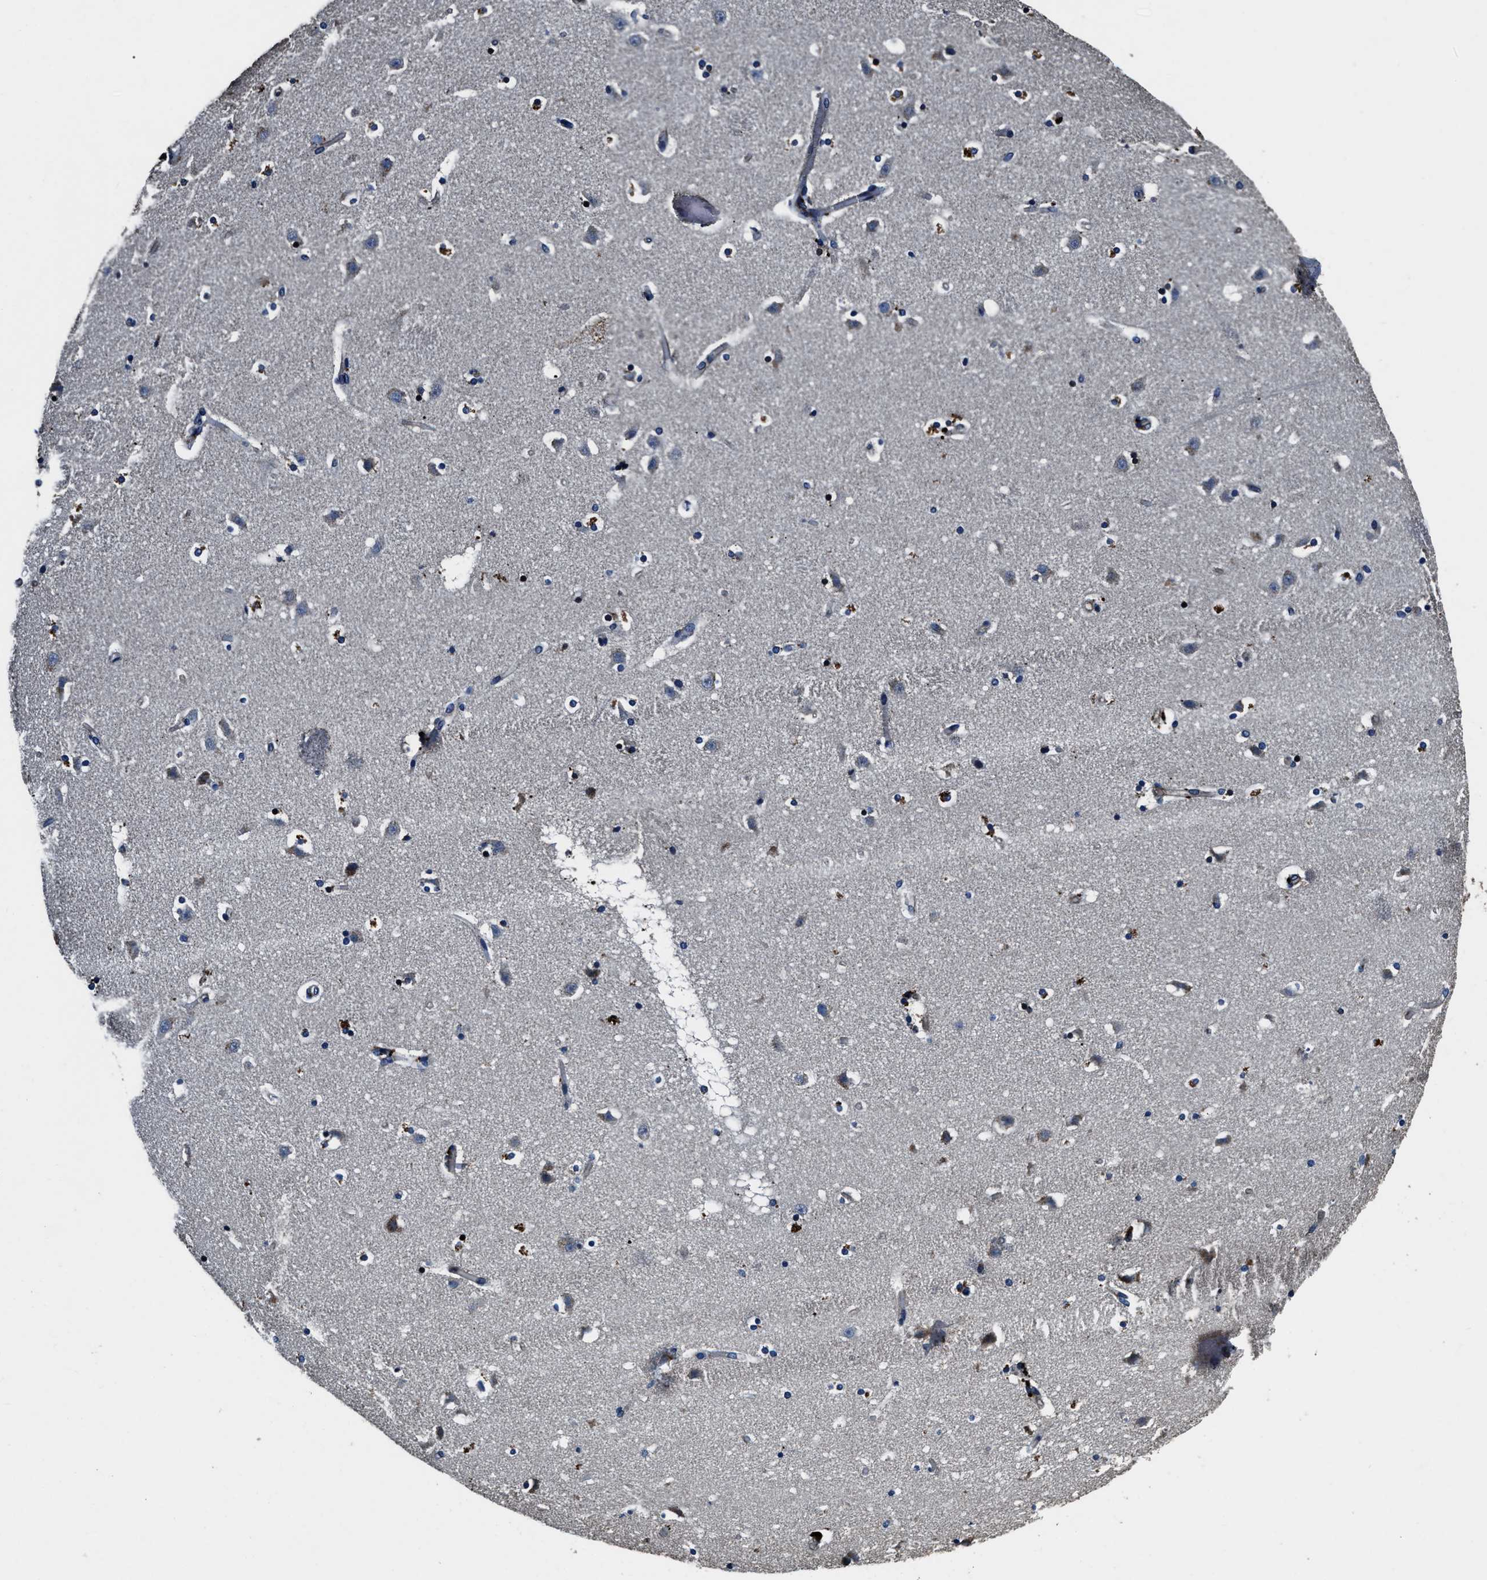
{"staining": {"intensity": "moderate", "quantity": "<25%", "location": "cytoplasmic/membranous"}, "tissue": "caudate", "cell_type": "Glial cells", "image_type": "normal", "snomed": [{"axis": "morphology", "description": "Normal tissue, NOS"}, {"axis": "topography", "description": "Lateral ventricle wall"}], "caption": "Protein staining of normal caudate demonstrates moderate cytoplasmic/membranous staining in about <25% of glial cells. (Brightfield microscopy of DAB IHC at high magnification).", "gene": "OGDH", "patient": {"sex": "male", "age": 45}}